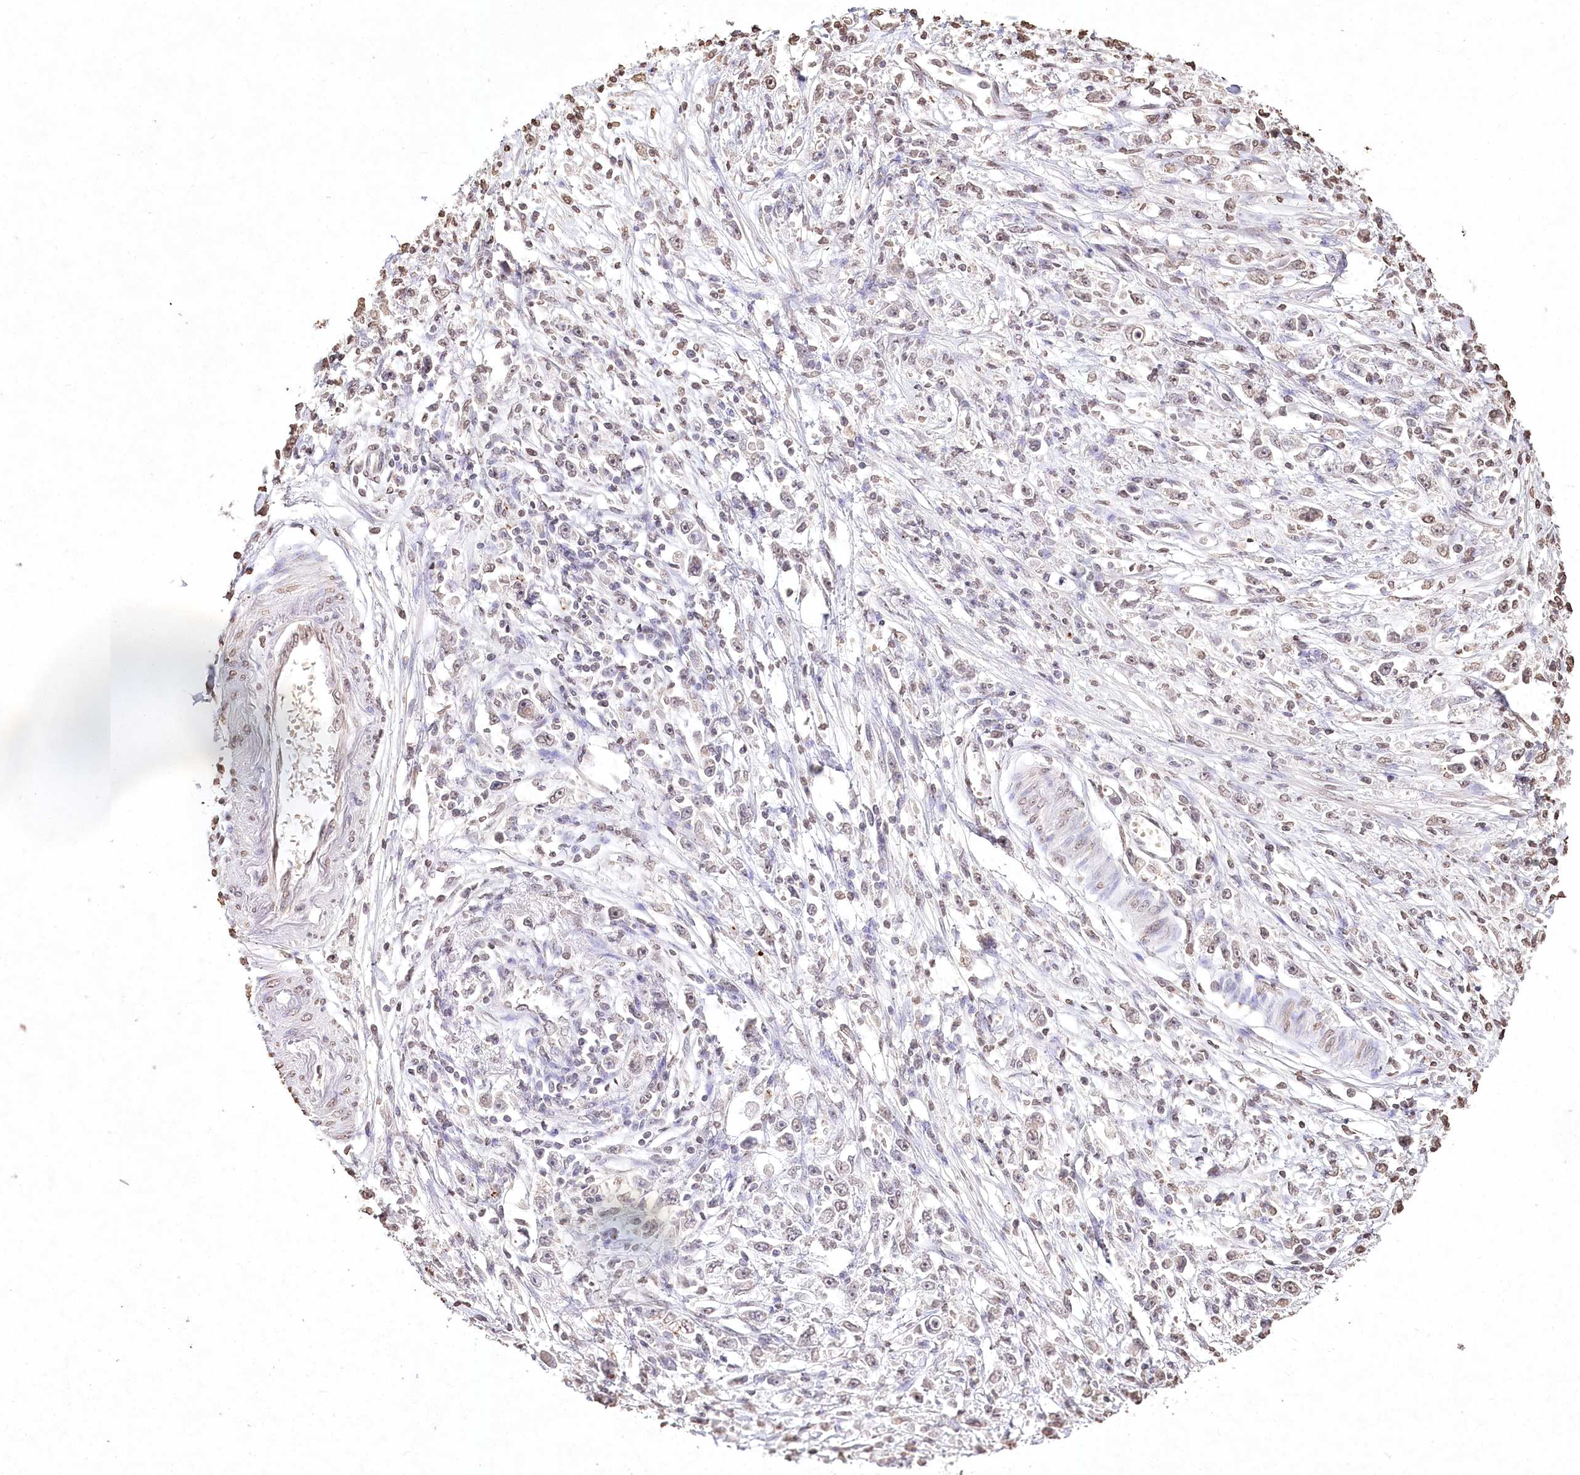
{"staining": {"intensity": "negative", "quantity": "none", "location": "none"}, "tissue": "stomach cancer", "cell_type": "Tumor cells", "image_type": "cancer", "snomed": [{"axis": "morphology", "description": "Adenocarcinoma, NOS"}, {"axis": "topography", "description": "Stomach"}], "caption": "IHC of adenocarcinoma (stomach) shows no expression in tumor cells. Nuclei are stained in blue.", "gene": "DMXL1", "patient": {"sex": "female", "age": 59}}